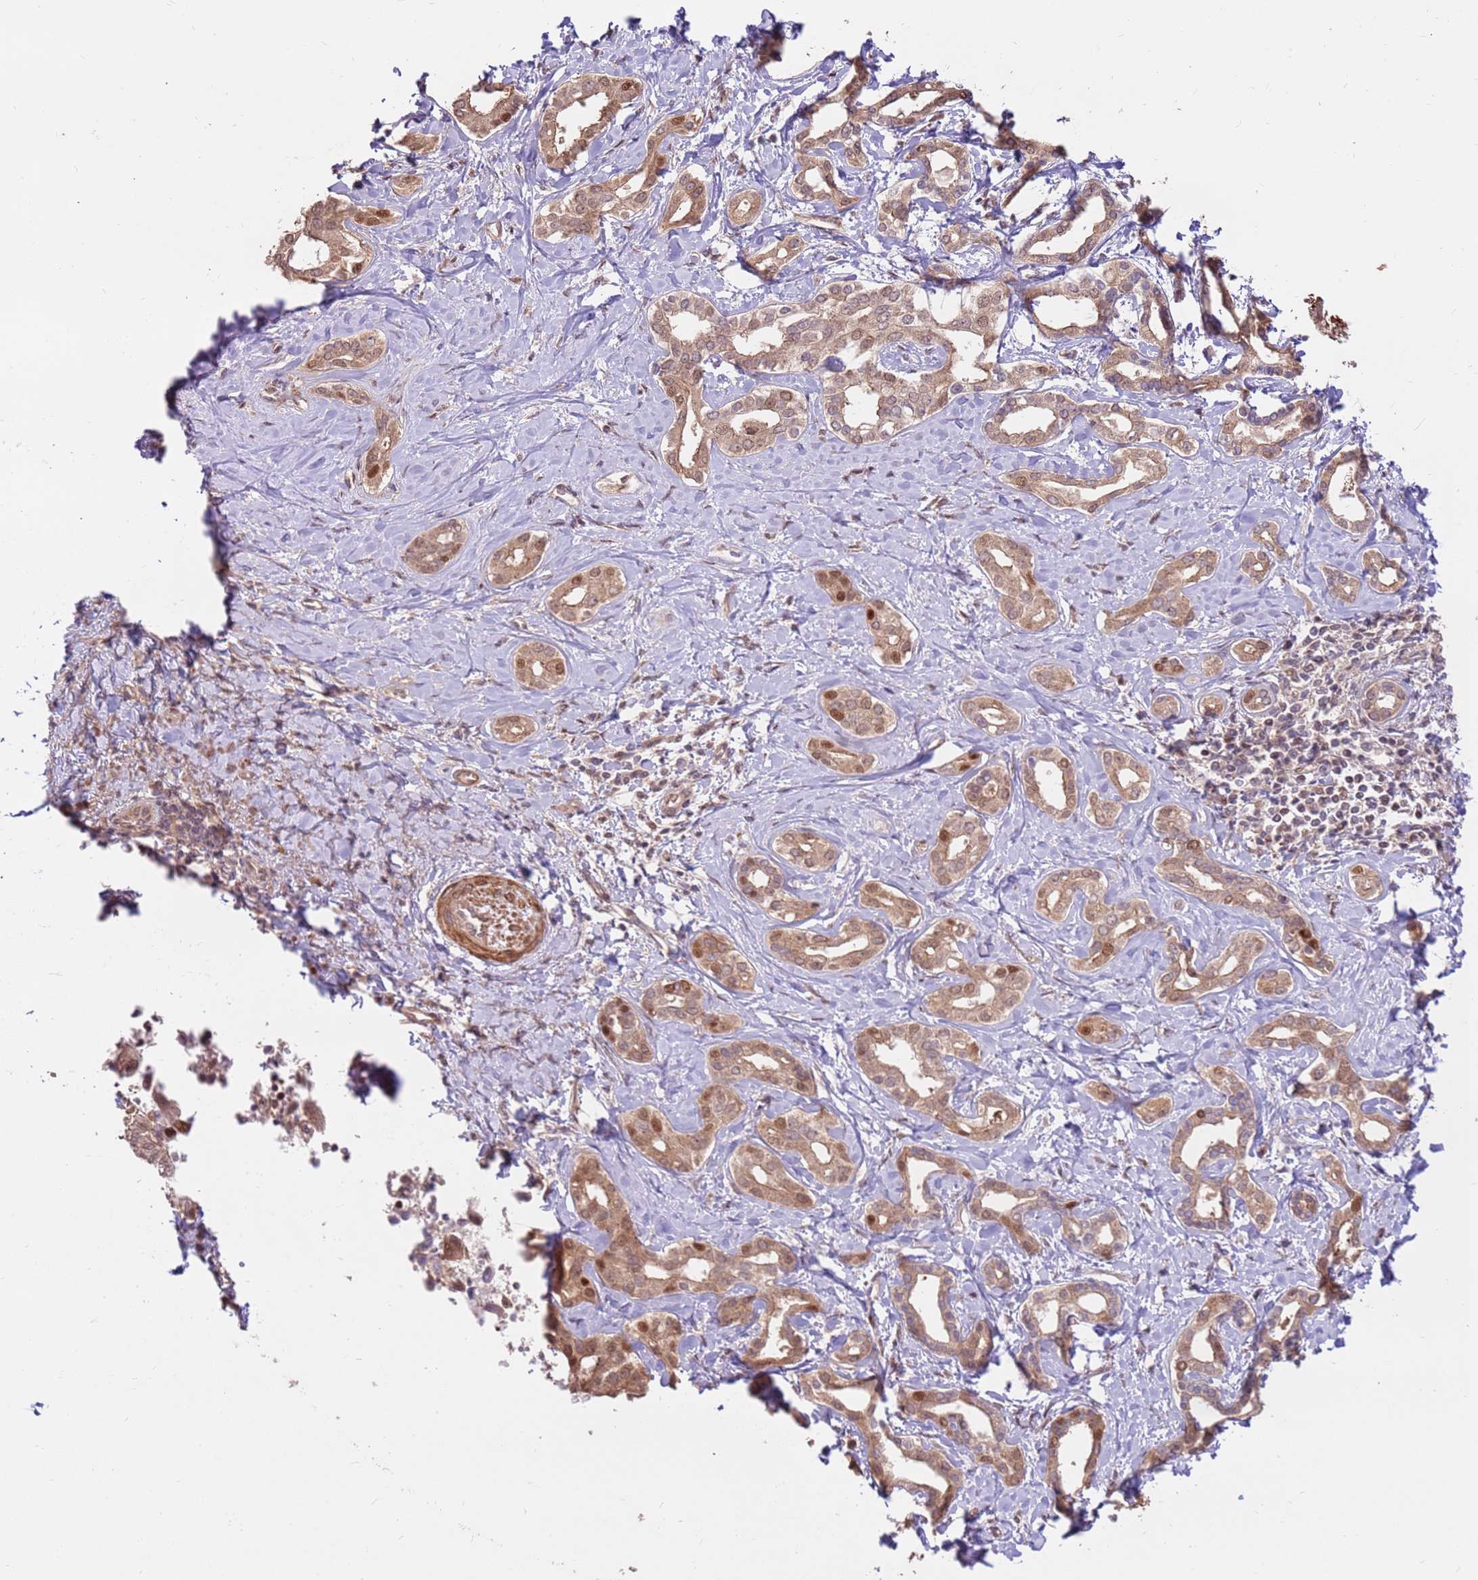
{"staining": {"intensity": "weak", "quantity": ">75%", "location": "cytoplasmic/membranous,nuclear"}, "tissue": "liver cancer", "cell_type": "Tumor cells", "image_type": "cancer", "snomed": [{"axis": "morphology", "description": "Cholangiocarcinoma"}, {"axis": "topography", "description": "Liver"}], "caption": "Liver cancer (cholangiocarcinoma) was stained to show a protein in brown. There is low levels of weak cytoplasmic/membranous and nuclear staining in approximately >75% of tumor cells.", "gene": "CCDC112", "patient": {"sex": "female", "age": 77}}